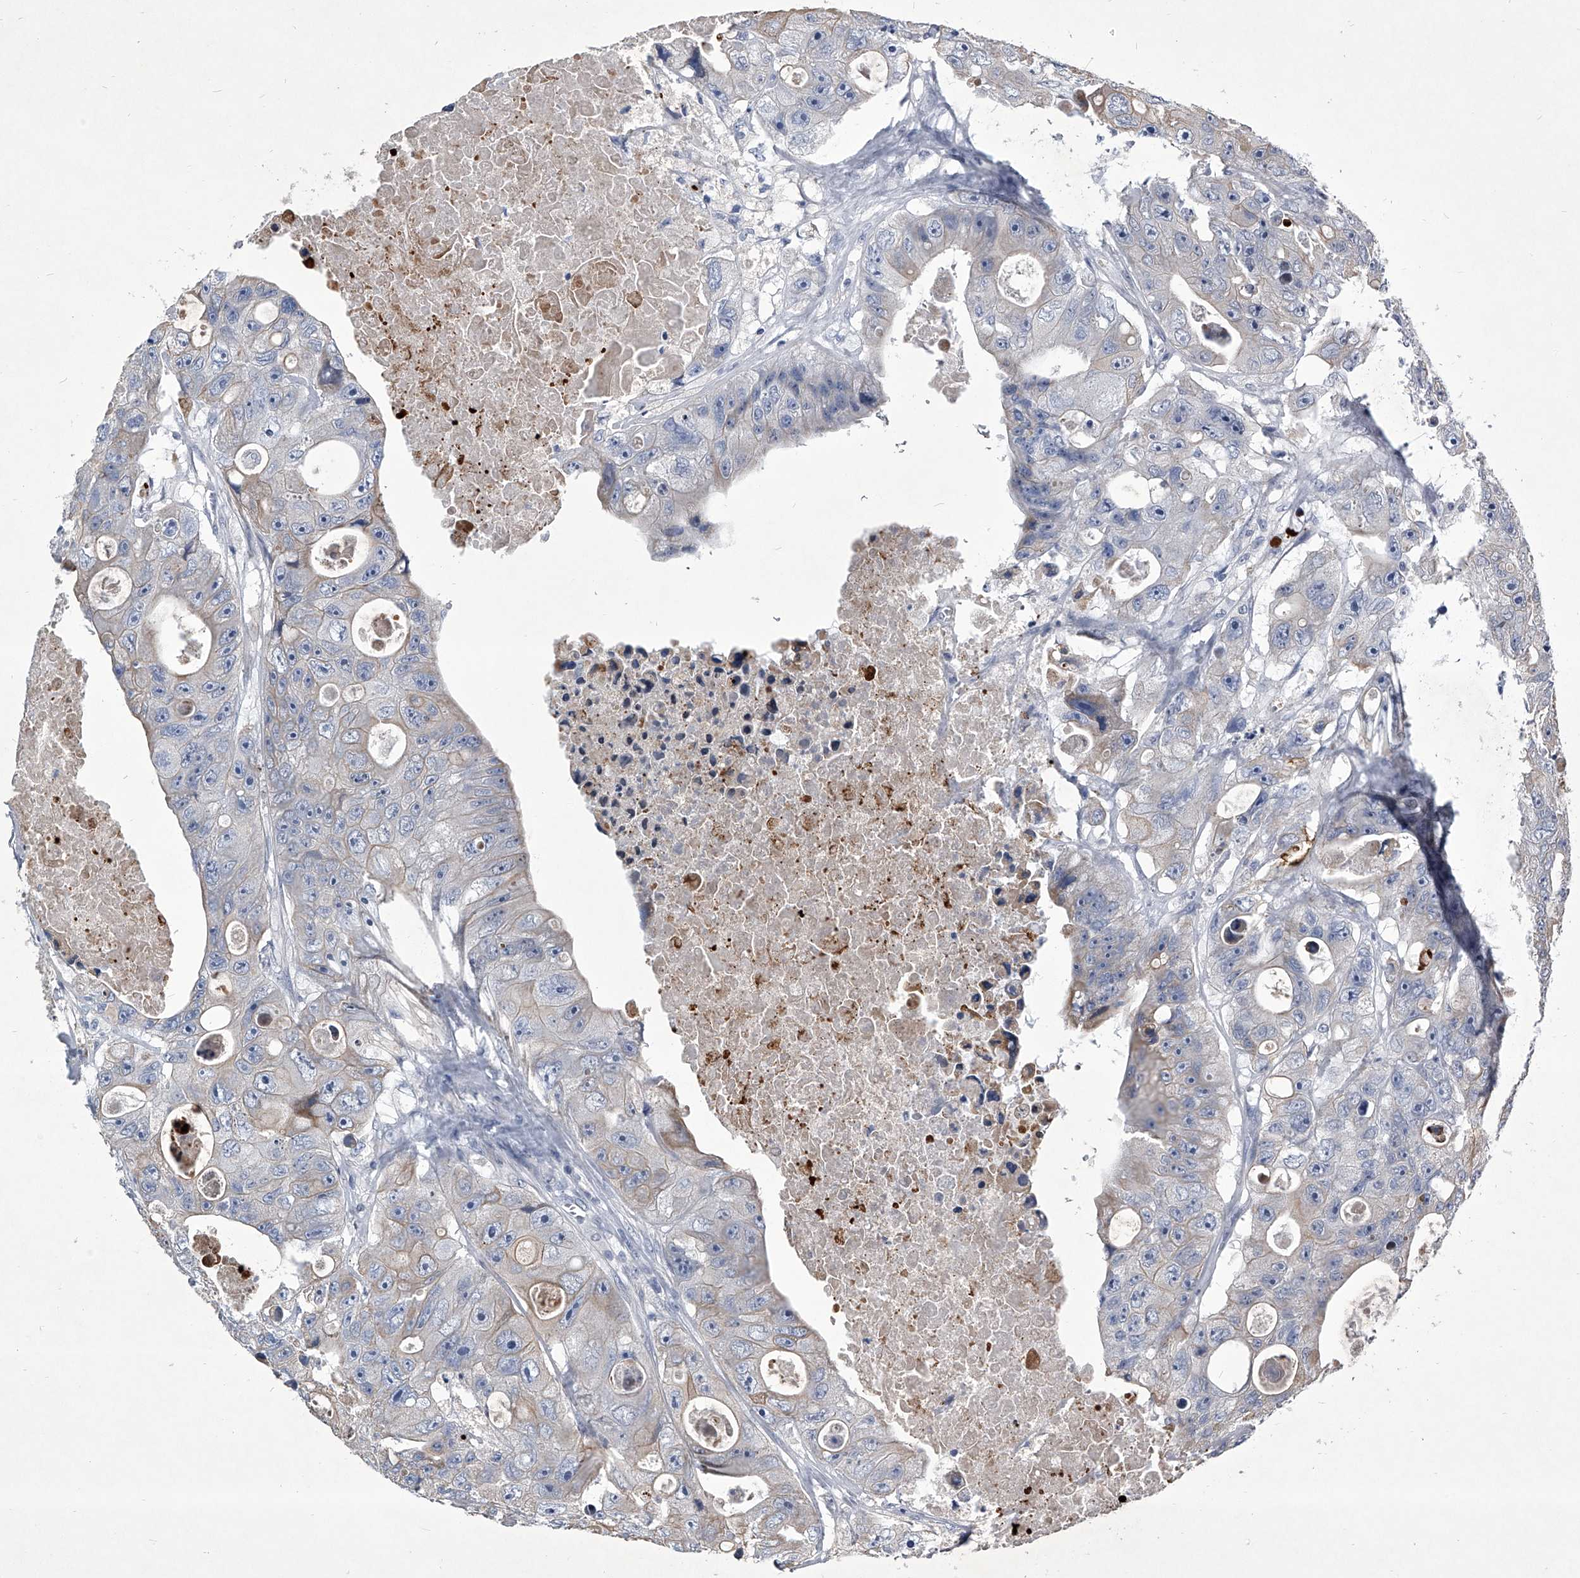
{"staining": {"intensity": "weak", "quantity": "<25%", "location": "cytoplasmic/membranous"}, "tissue": "colorectal cancer", "cell_type": "Tumor cells", "image_type": "cancer", "snomed": [{"axis": "morphology", "description": "Adenocarcinoma, NOS"}, {"axis": "topography", "description": "Colon"}], "caption": "DAB immunohistochemical staining of human adenocarcinoma (colorectal) shows no significant positivity in tumor cells.", "gene": "ZNF76", "patient": {"sex": "female", "age": 46}}